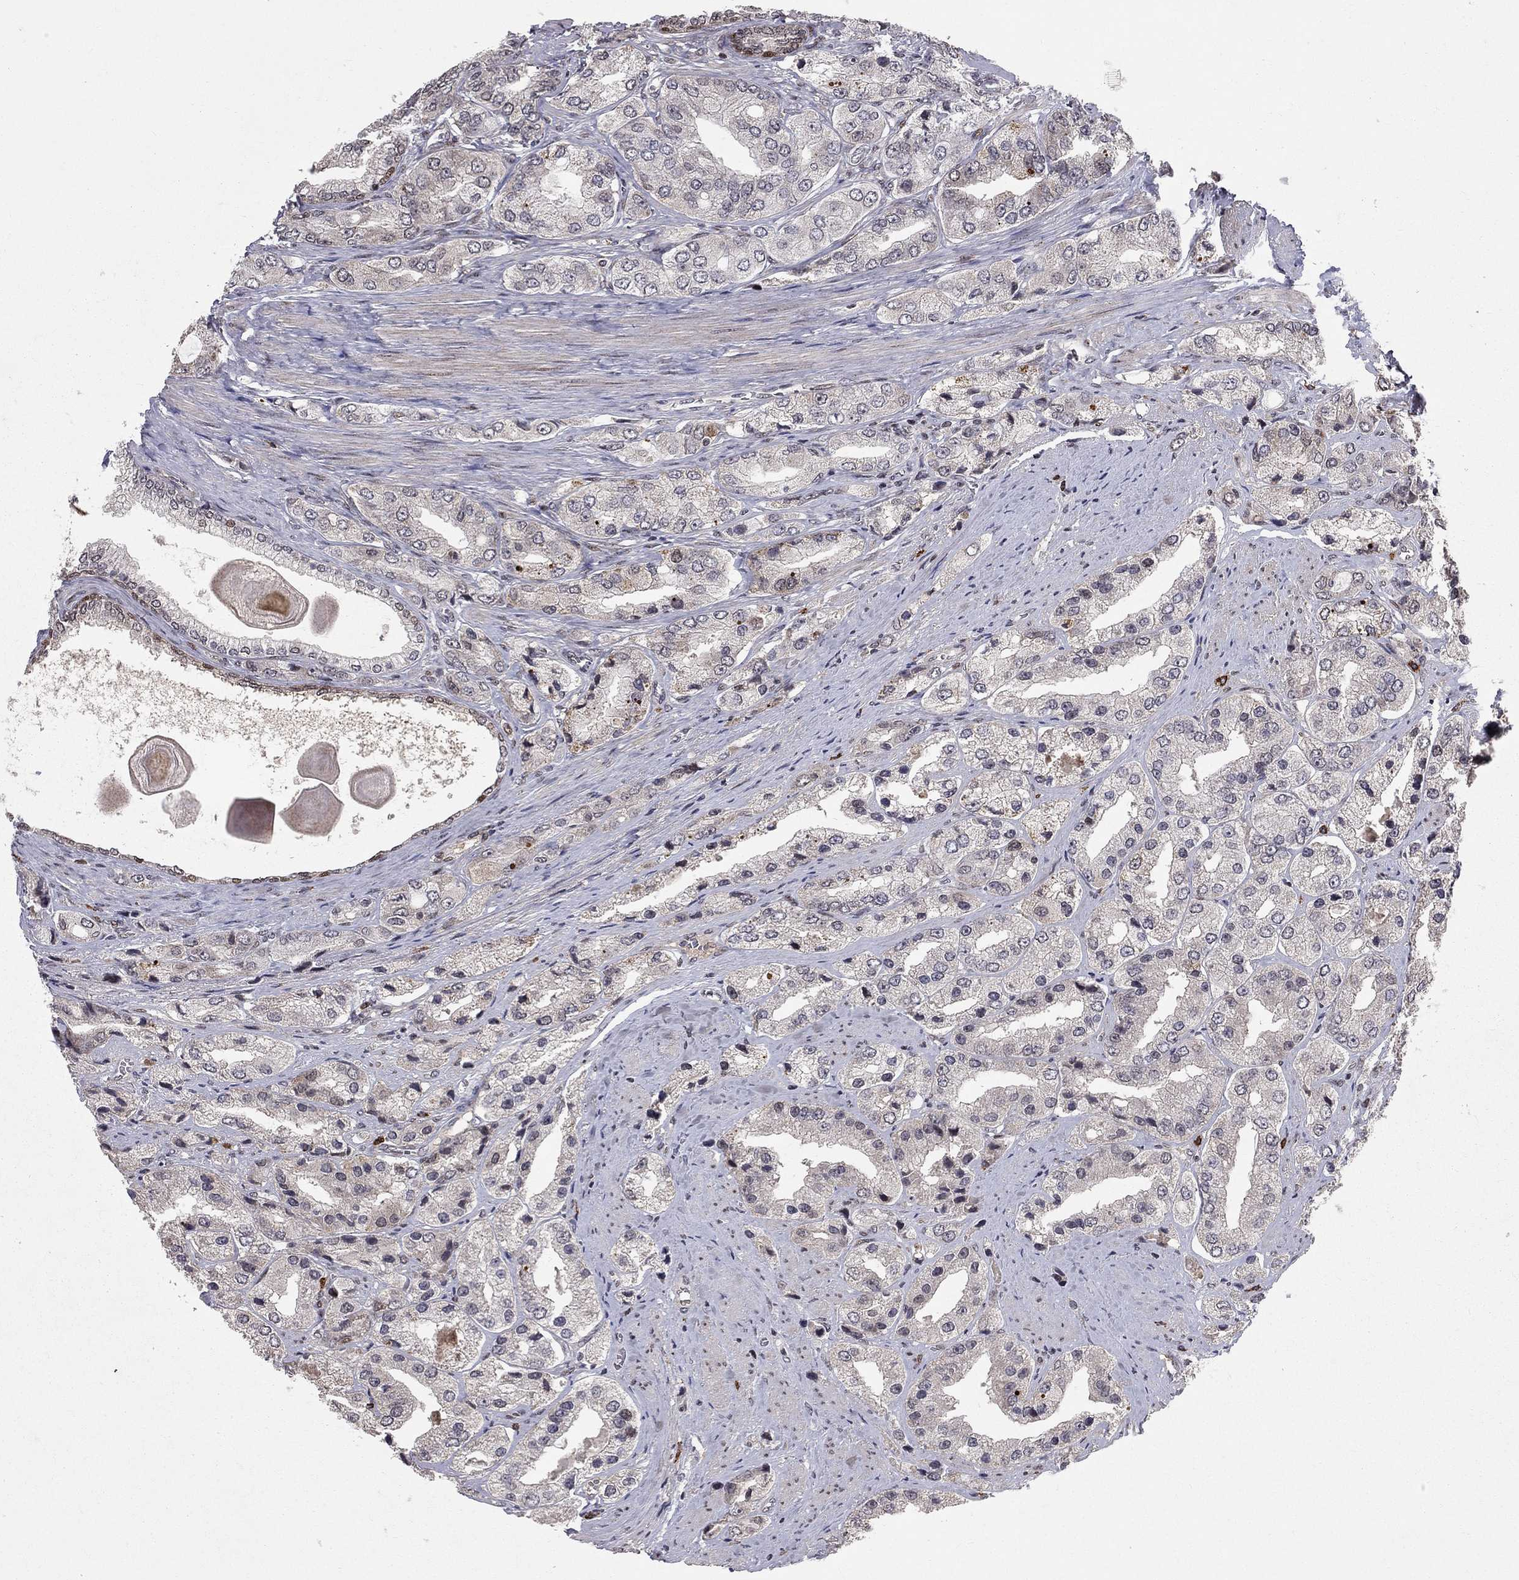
{"staining": {"intensity": "negative", "quantity": "none", "location": "none"}, "tissue": "prostate cancer", "cell_type": "Tumor cells", "image_type": "cancer", "snomed": [{"axis": "morphology", "description": "Adenocarcinoma, Low grade"}, {"axis": "topography", "description": "Prostate"}], "caption": "Immunohistochemical staining of human prostate low-grade adenocarcinoma displays no significant expression in tumor cells.", "gene": "HDAC3", "patient": {"sex": "male", "age": 69}}